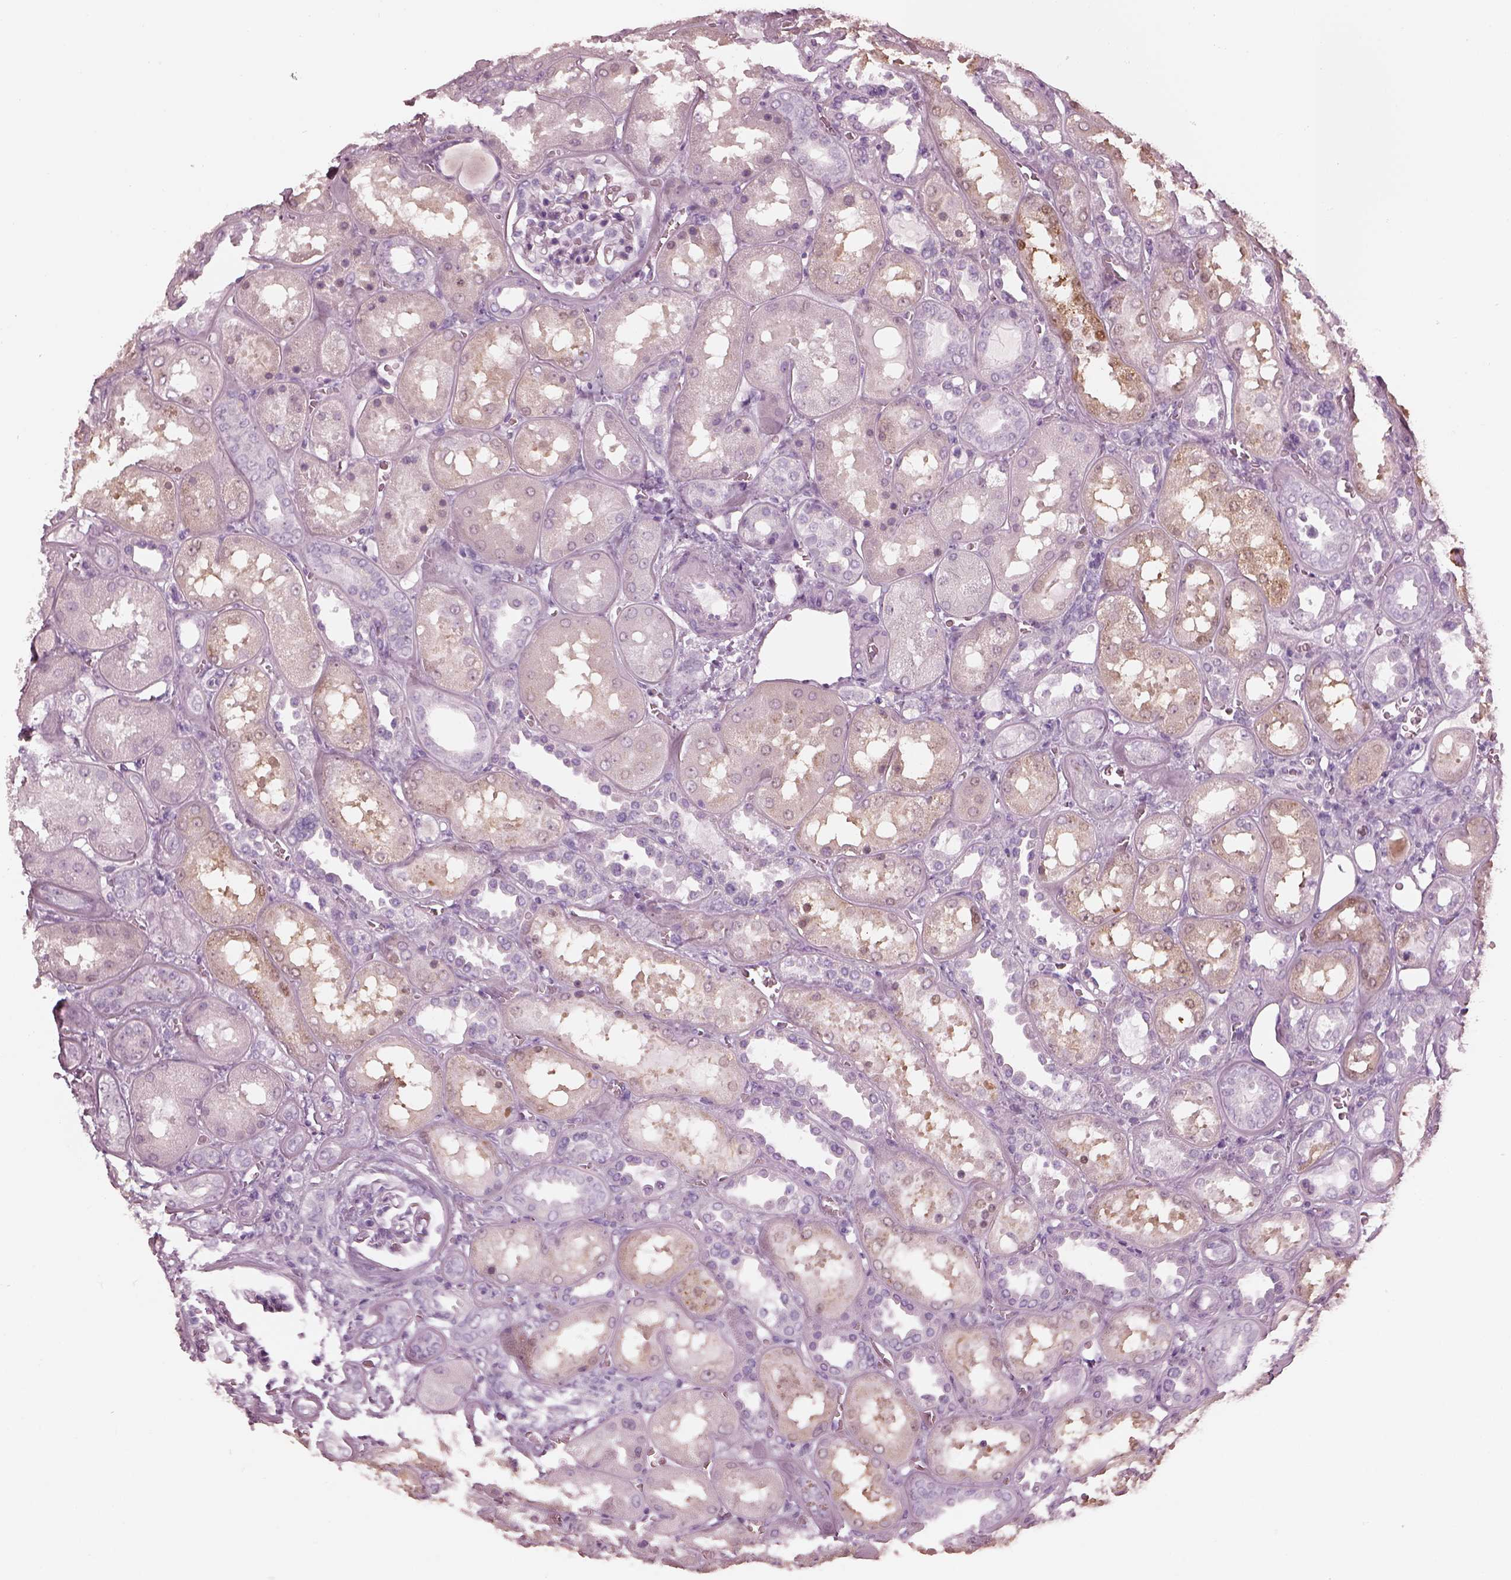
{"staining": {"intensity": "negative", "quantity": "none", "location": "none"}, "tissue": "kidney", "cell_type": "Cells in glomeruli", "image_type": "normal", "snomed": [{"axis": "morphology", "description": "Normal tissue, NOS"}, {"axis": "topography", "description": "Kidney"}], "caption": "This image is of benign kidney stained with immunohistochemistry to label a protein in brown with the nuclei are counter-stained blue. There is no staining in cells in glomeruli. (Brightfield microscopy of DAB IHC at high magnification).", "gene": "C2orf81", "patient": {"sex": "male", "age": 73}}